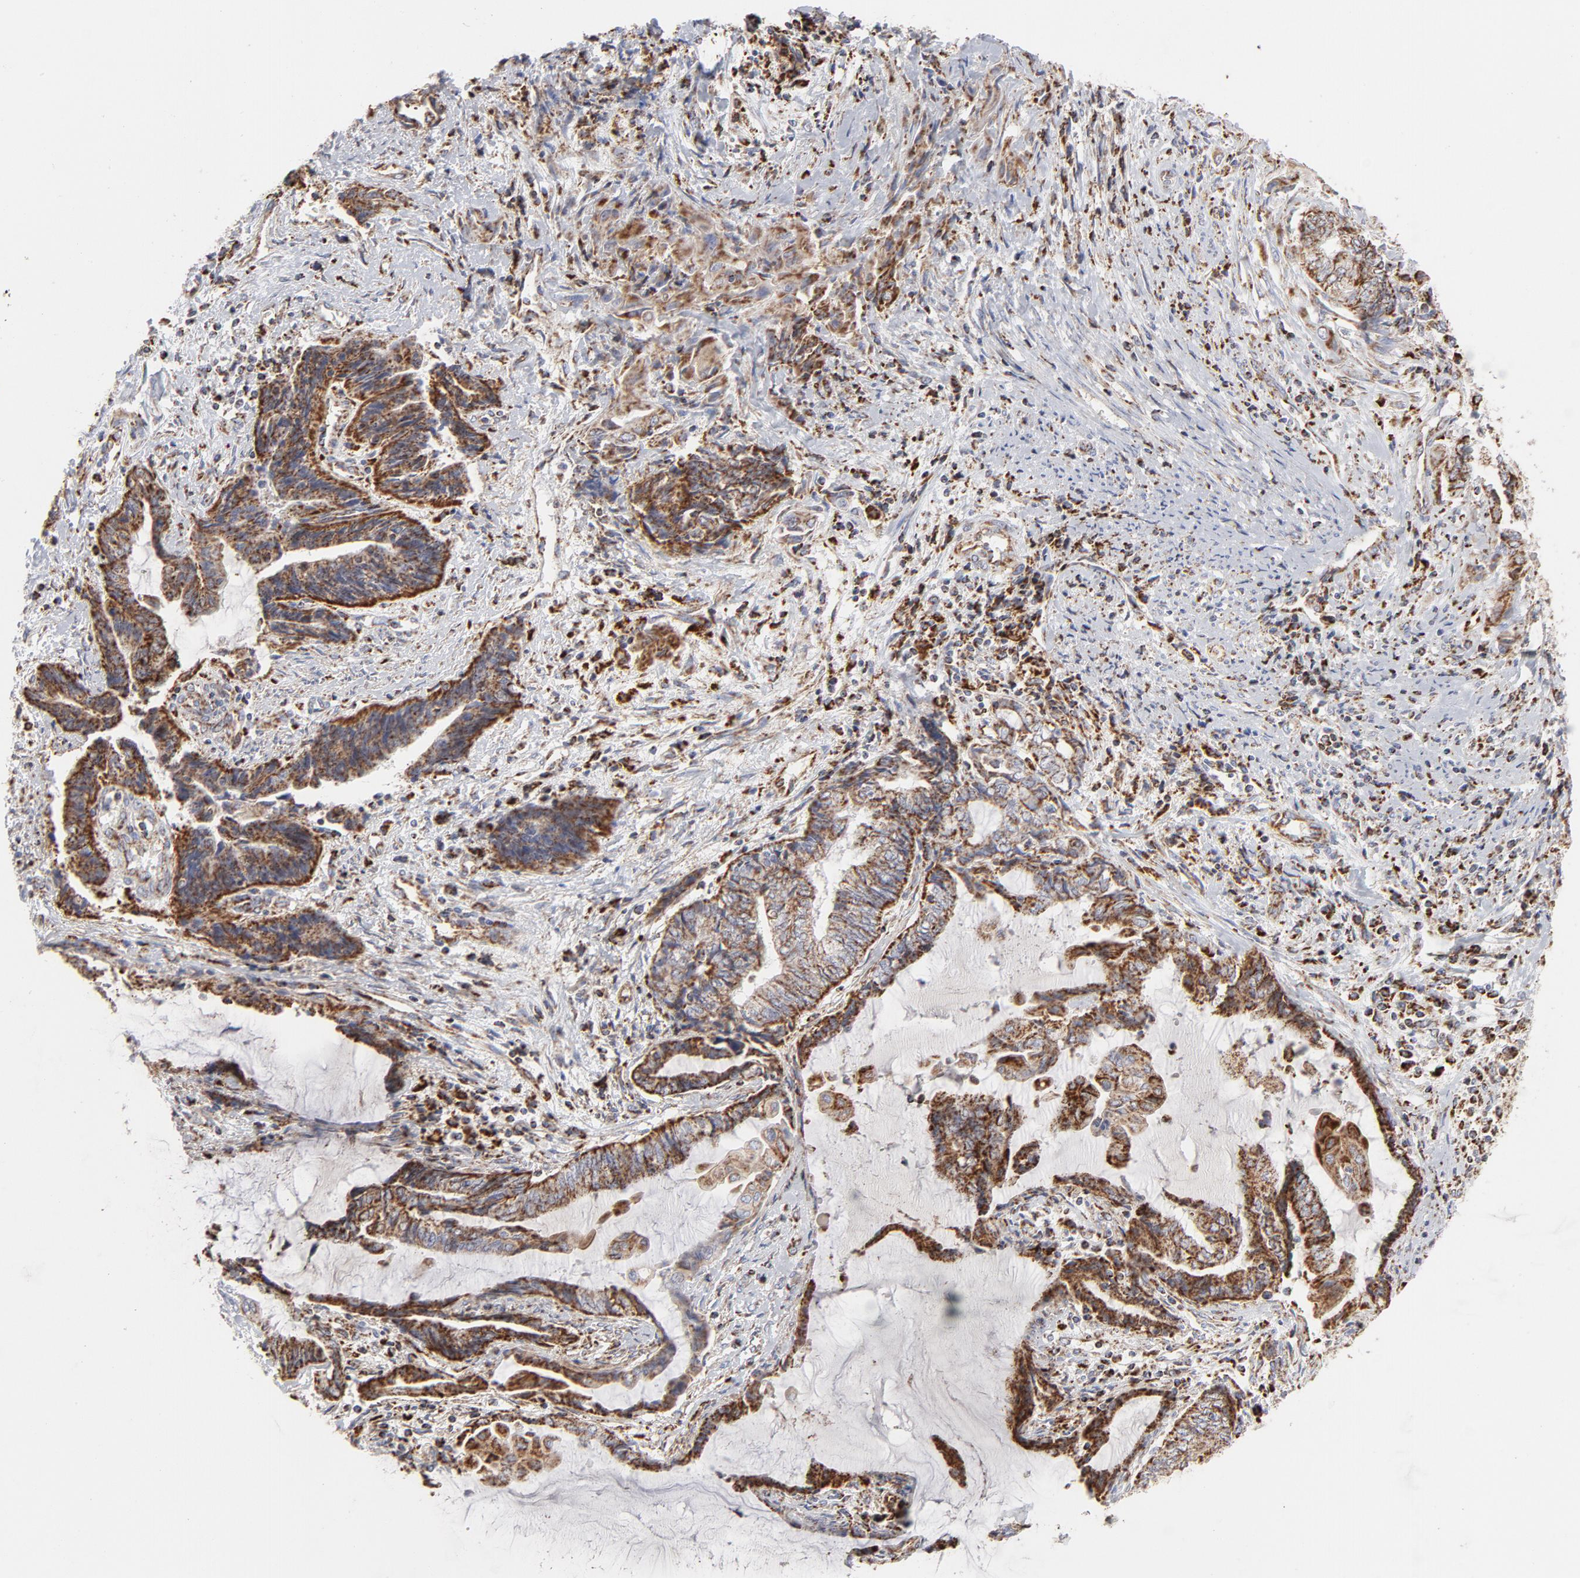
{"staining": {"intensity": "strong", "quantity": ">75%", "location": "cytoplasmic/membranous"}, "tissue": "endometrial cancer", "cell_type": "Tumor cells", "image_type": "cancer", "snomed": [{"axis": "morphology", "description": "Adenocarcinoma, NOS"}, {"axis": "topography", "description": "Uterus"}, {"axis": "topography", "description": "Endometrium"}], "caption": "Strong cytoplasmic/membranous staining is seen in approximately >75% of tumor cells in endometrial cancer (adenocarcinoma). The staining was performed using DAB, with brown indicating positive protein expression. Nuclei are stained blue with hematoxylin.", "gene": "ASB3", "patient": {"sex": "female", "age": 70}}